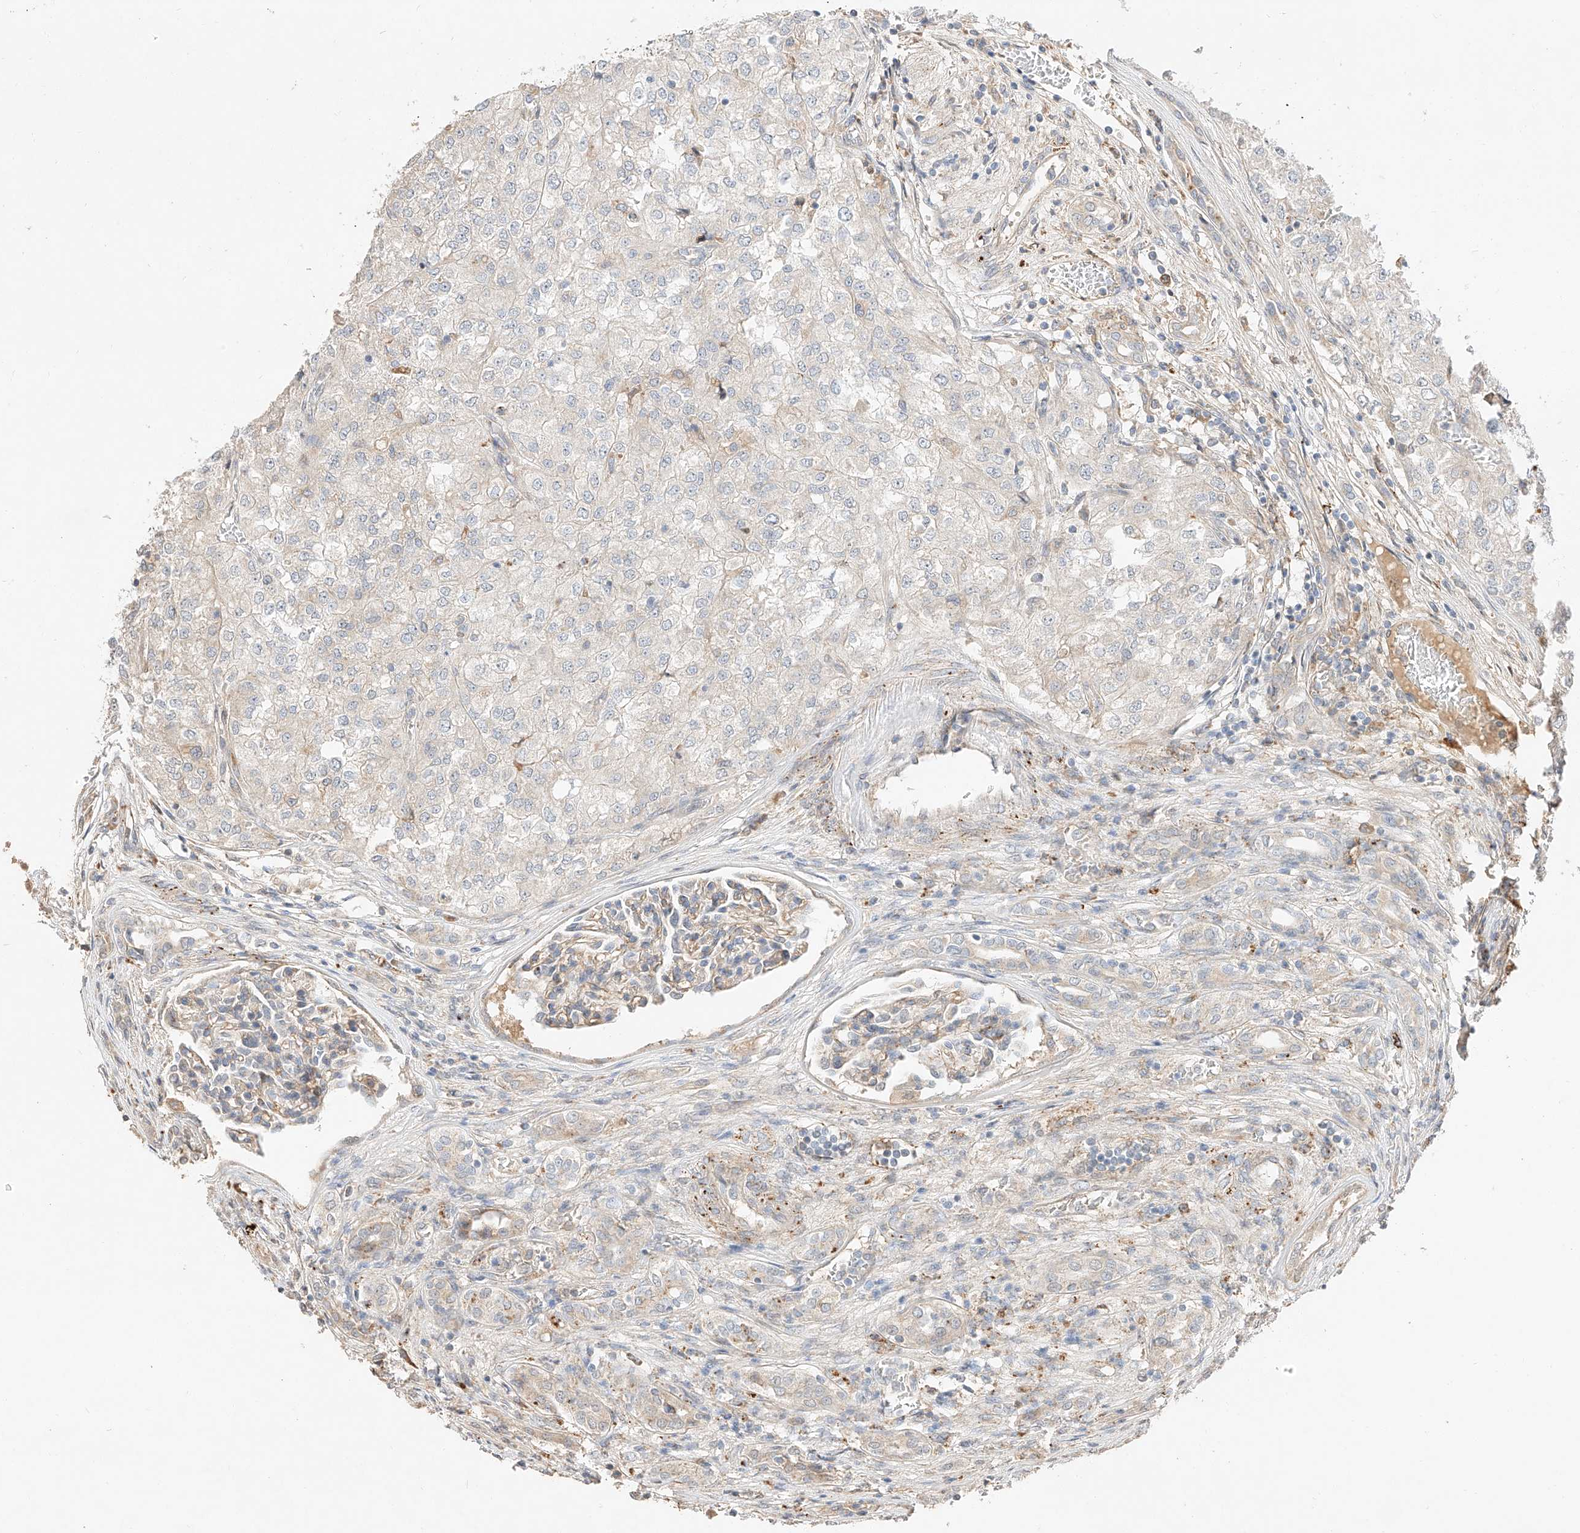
{"staining": {"intensity": "negative", "quantity": "none", "location": "none"}, "tissue": "renal cancer", "cell_type": "Tumor cells", "image_type": "cancer", "snomed": [{"axis": "morphology", "description": "Adenocarcinoma, NOS"}, {"axis": "topography", "description": "Kidney"}], "caption": "Human renal cancer stained for a protein using IHC reveals no expression in tumor cells.", "gene": "SUSD6", "patient": {"sex": "female", "age": 54}}